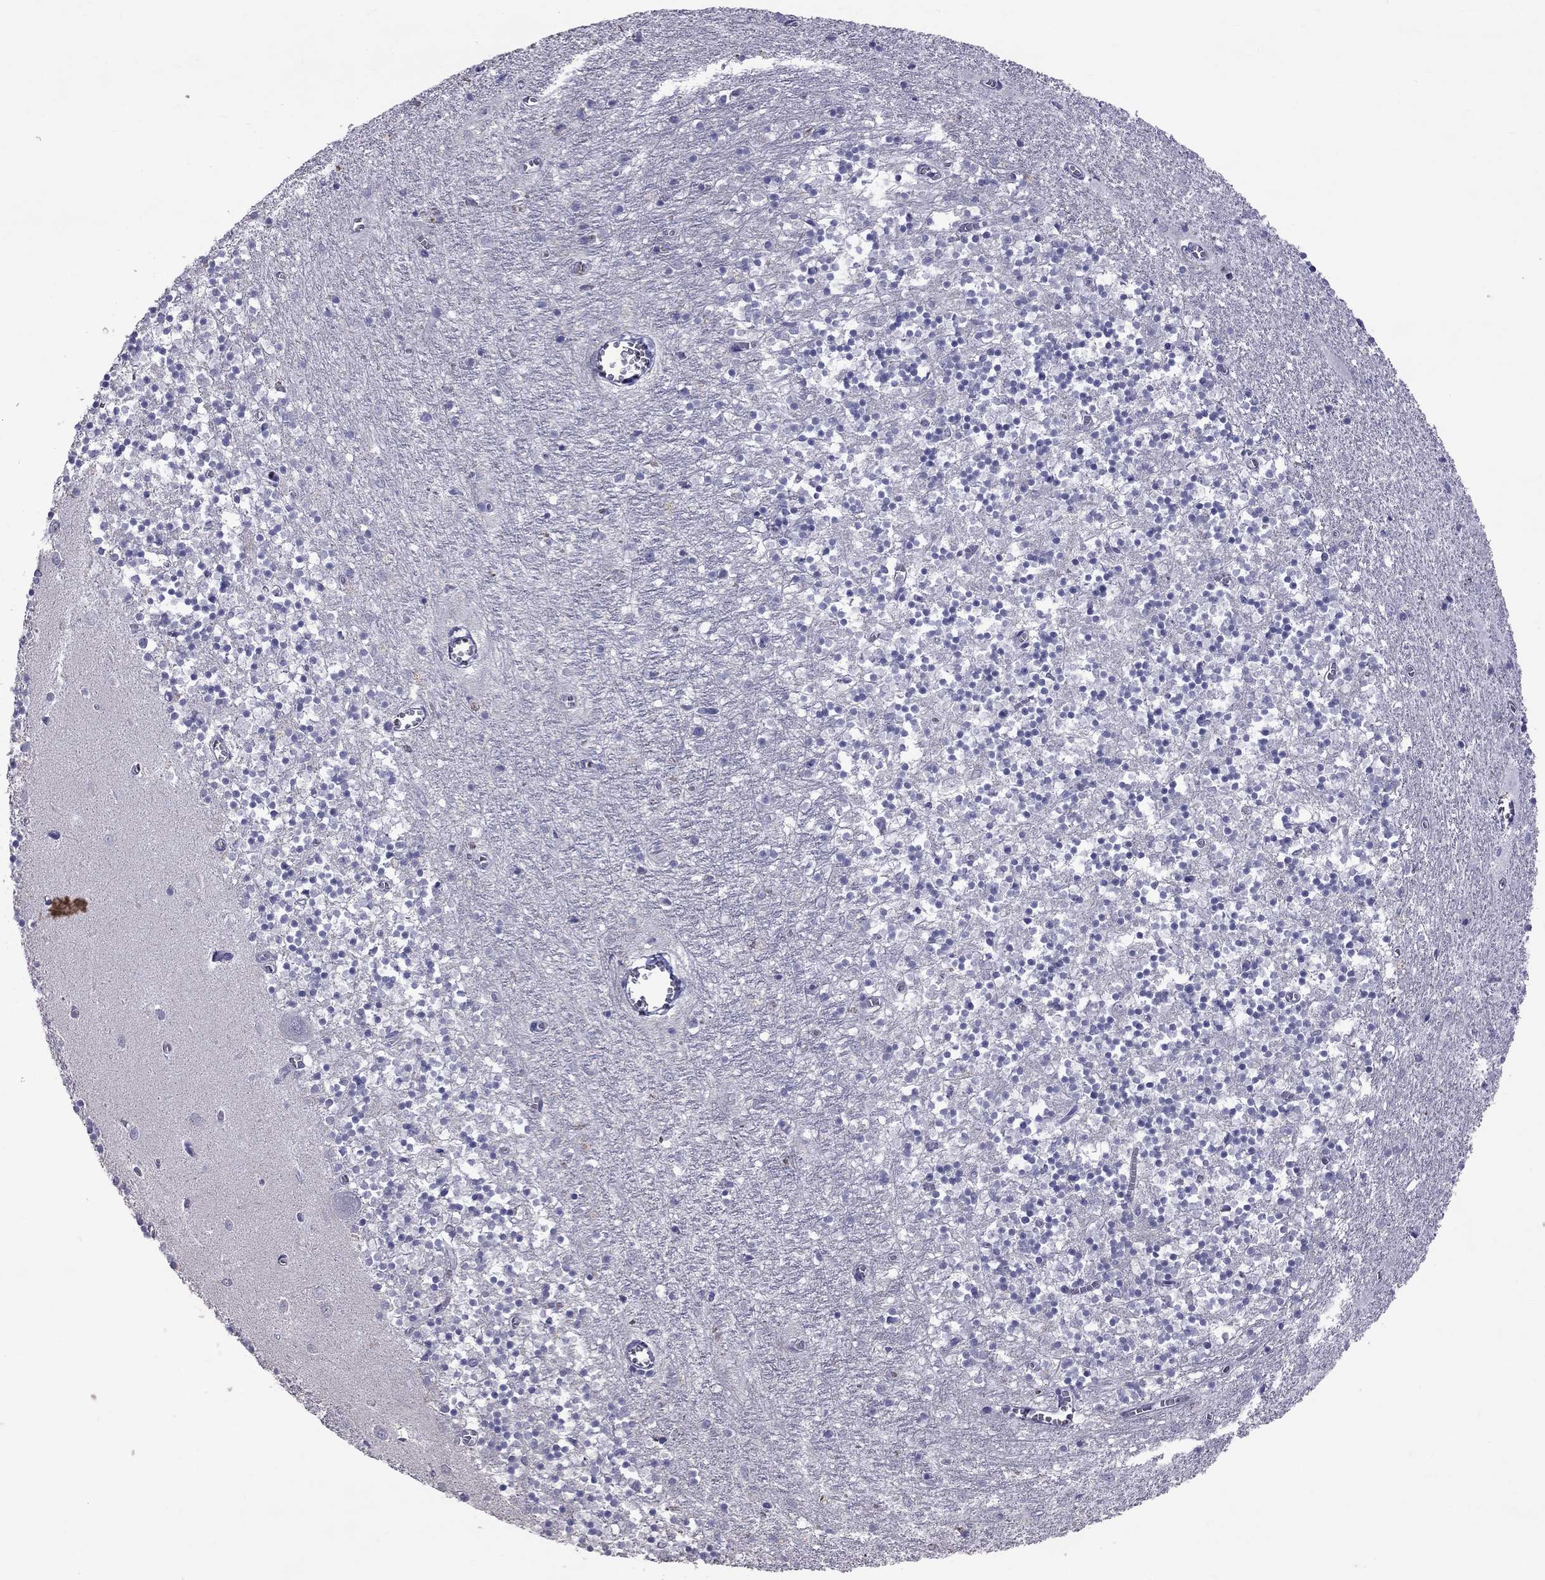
{"staining": {"intensity": "negative", "quantity": "none", "location": "none"}, "tissue": "cerebellum", "cell_type": "Cells in granular layer", "image_type": "normal", "snomed": [{"axis": "morphology", "description": "Normal tissue, NOS"}, {"axis": "topography", "description": "Cerebellum"}], "caption": "This is an immunohistochemistry (IHC) histopathology image of benign human cerebellum. There is no staining in cells in granular layer.", "gene": "CFAP91", "patient": {"sex": "female", "age": 64}}